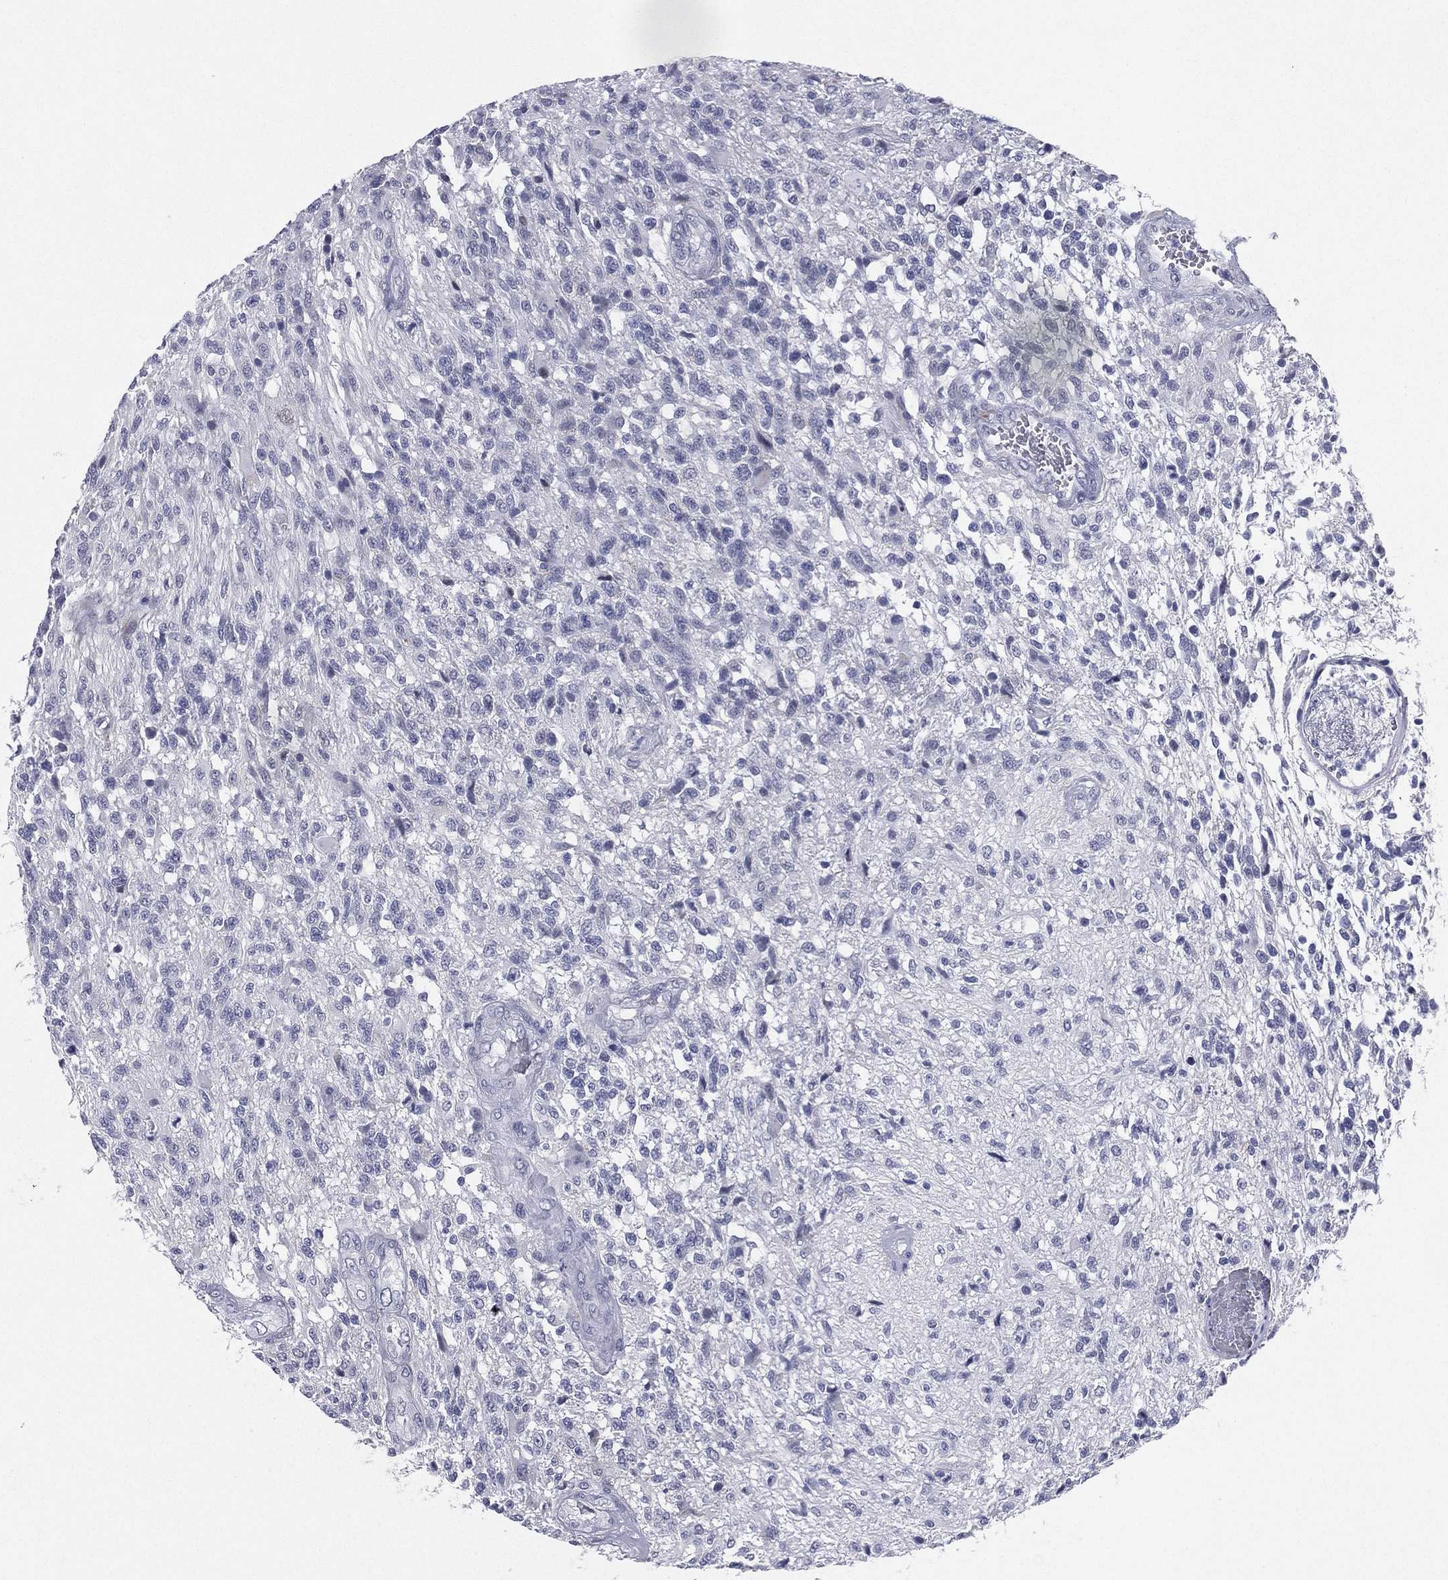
{"staining": {"intensity": "negative", "quantity": "none", "location": "none"}, "tissue": "glioma", "cell_type": "Tumor cells", "image_type": "cancer", "snomed": [{"axis": "morphology", "description": "Glioma, malignant, High grade"}, {"axis": "topography", "description": "Brain"}], "caption": "The photomicrograph reveals no significant staining in tumor cells of glioma.", "gene": "HLA-DOA", "patient": {"sex": "male", "age": 56}}